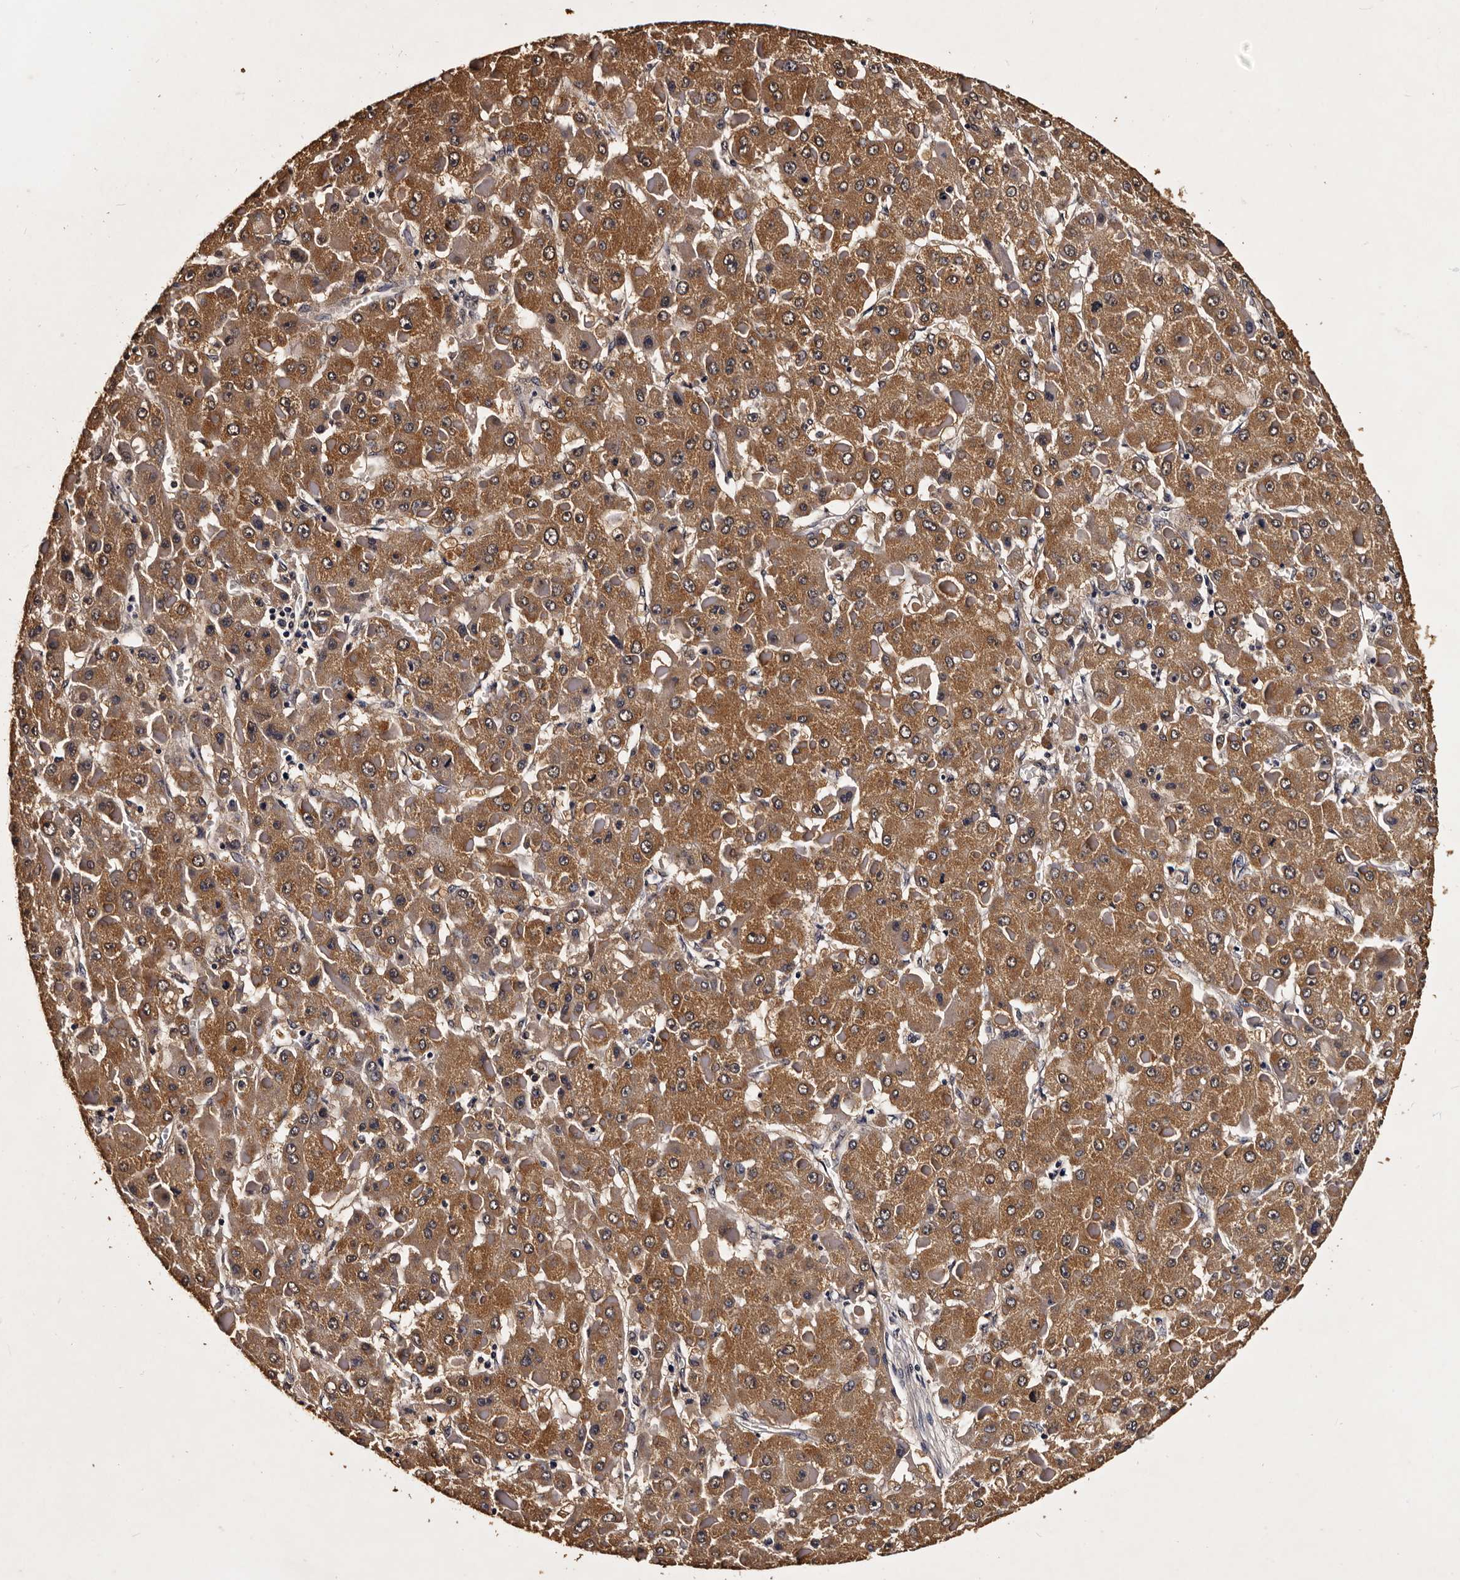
{"staining": {"intensity": "moderate", "quantity": ">75%", "location": "cytoplasmic/membranous"}, "tissue": "liver cancer", "cell_type": "Tumor cells", "image_type": "cancer", "snomed": [{"axis": "morphology", "description": "Carcinoma, Hepatocellular, NOS"}, {"axis": "topography", "description": "Liver"}], "caption": "The image shows a brown stain indicating the presence of a protein in the cytoplasmic/membranous of tumor cells in liver cancer.", "gene": "PARS2", "patient": {"sex": "female", "age": 73}}